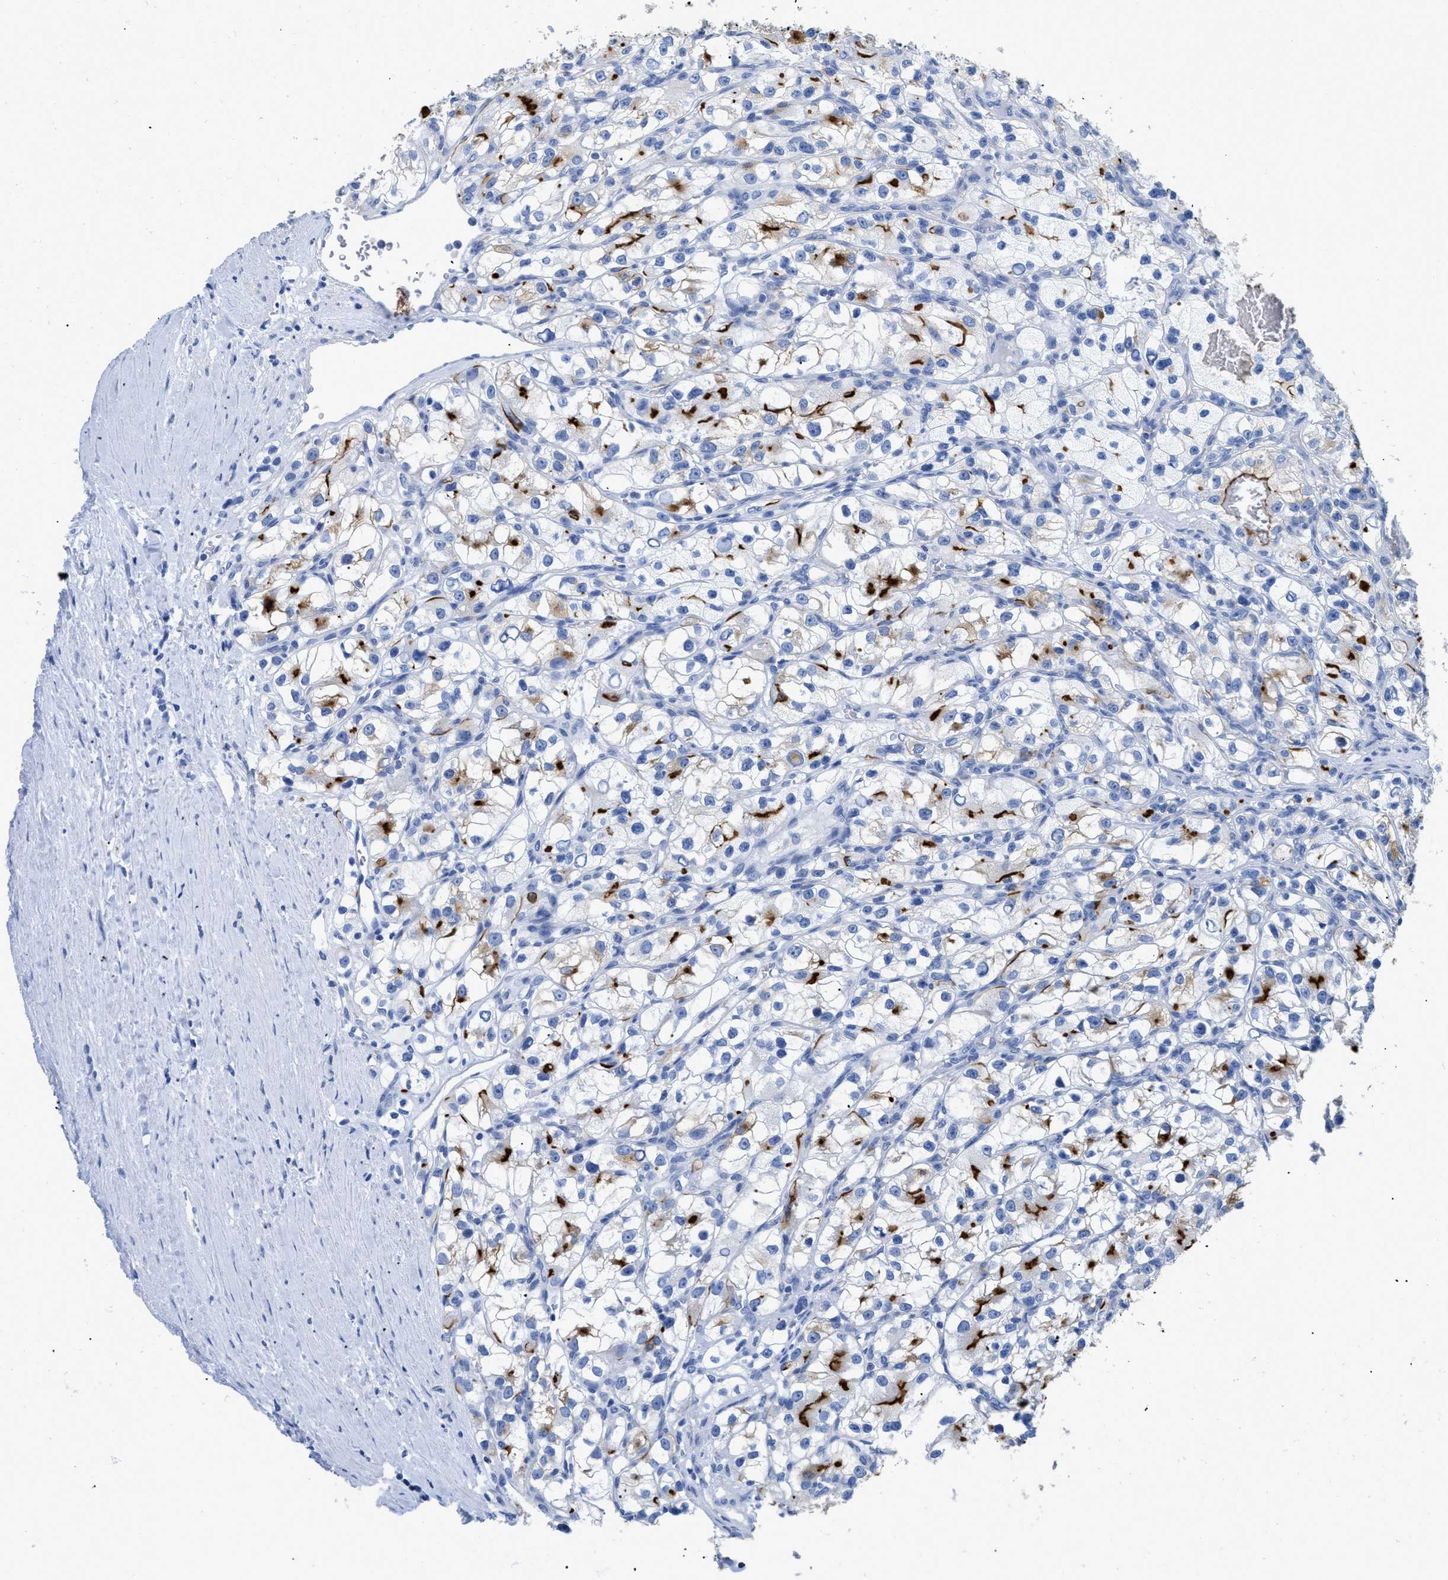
{"staining": {"intensity": "strong", "quantity": "<25%", "location": "cytoplasmic/membranous"}, "tissue": "renal cancer", "cell_type": "Tumor cells", "image_type": "cancer", "snomed": [{"axis": "morphology", "description": "Adenocarcinoma, NOS"}, {"axis": "topography", "description": "Kidney"}], "caption": "Renal cancer (adenocarcinoma) tissue reveals strong cytoplasmic/membranous positivity in about <25% of tumor cells, visualized by immunohistochemistry.", "gene": "DLC1", "patient": {"sex": "female", "age": 57}}